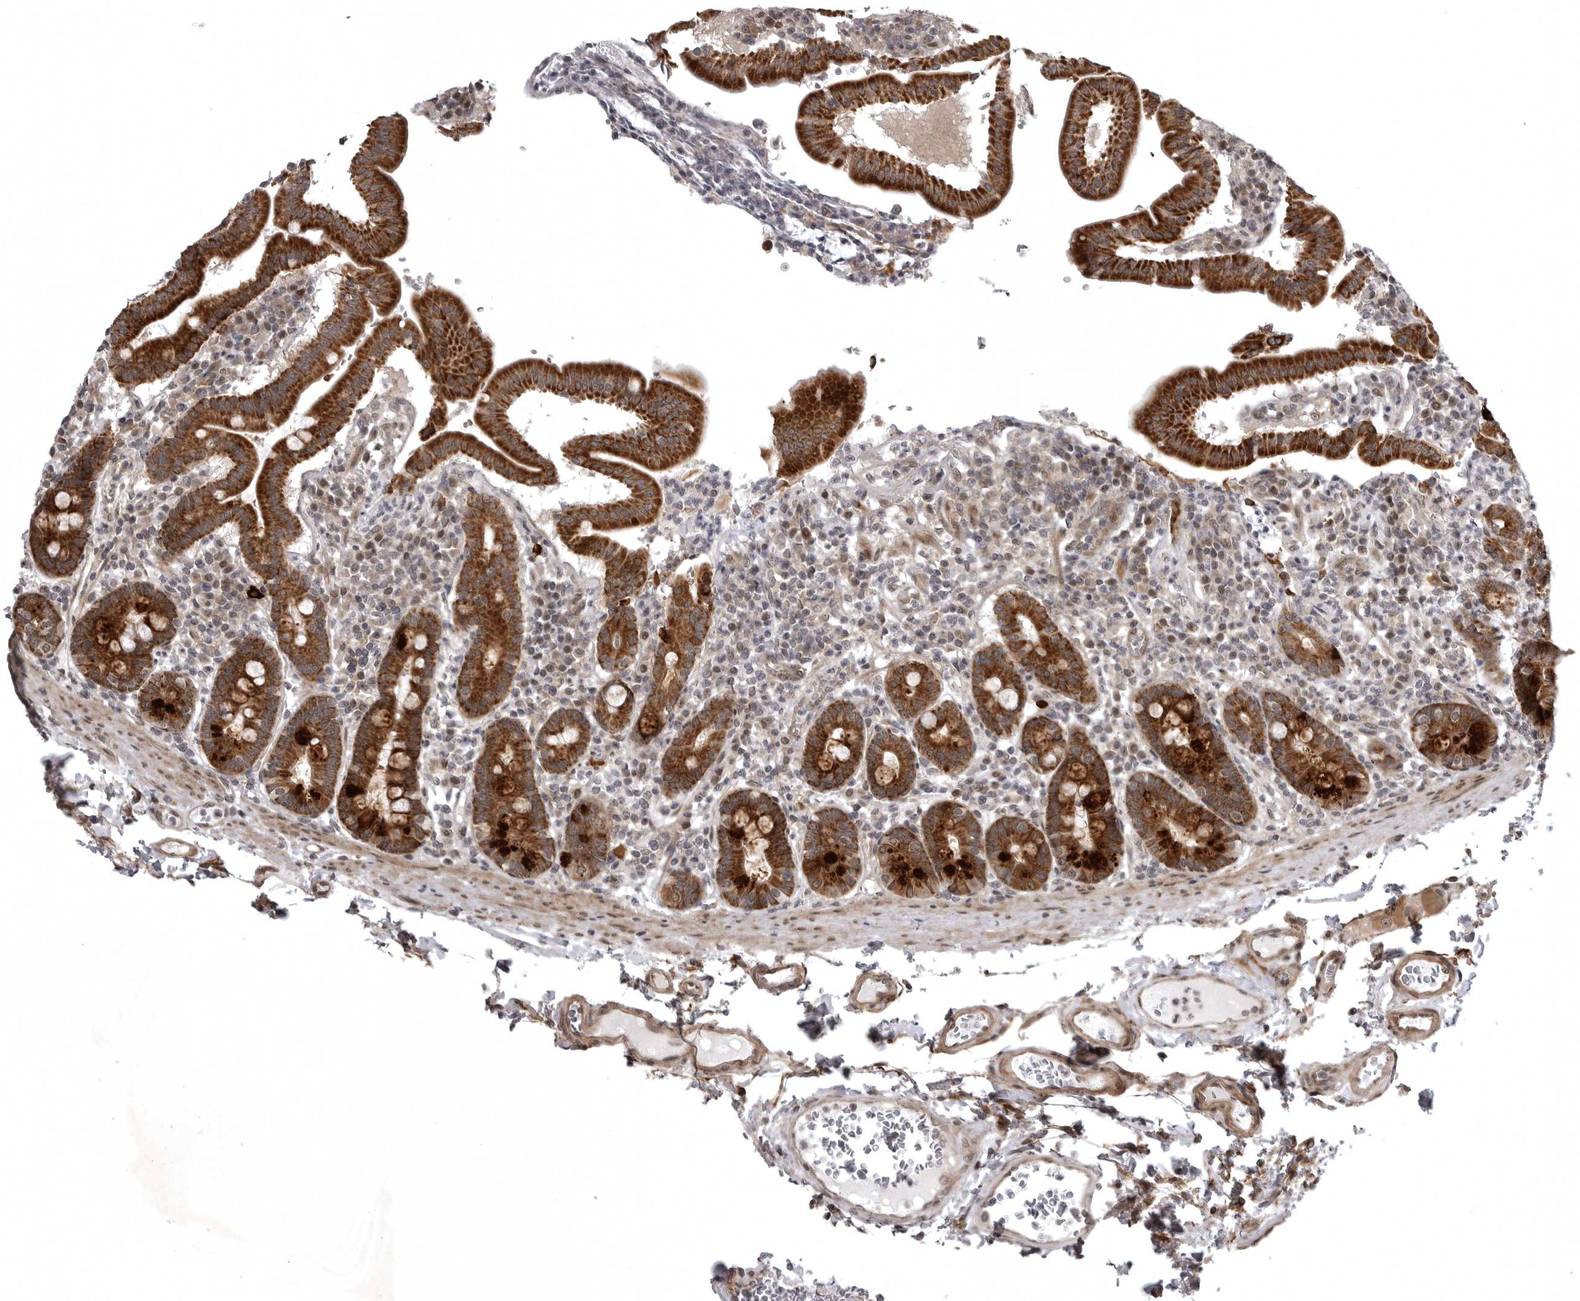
{"staining": {"intensity": "strong", "quantity": ">75%", "location": "cytoplasmic/membranous"}, "tissue": "duodenum", "cell_type": "Glandular cells", "image_type": "normal", "snomed": [{"axis": "morphology", "description": "Normal tissue, NOS"}, {"axis": "morphology", "description": "Adenocarcinoma, NOS"}, {"axis": "topography", "description": "Pancreas"}, {"axis": "topography", "description": "Duodenum"}], "caption": "Immunohistochemical staining of unremarkable human duodenum exhibits strong cytoplasmic/membranous protein staining in about >75% of glandular cells.", "gene": "SNX16", "patient": {"sex": "male", "age": 50}}